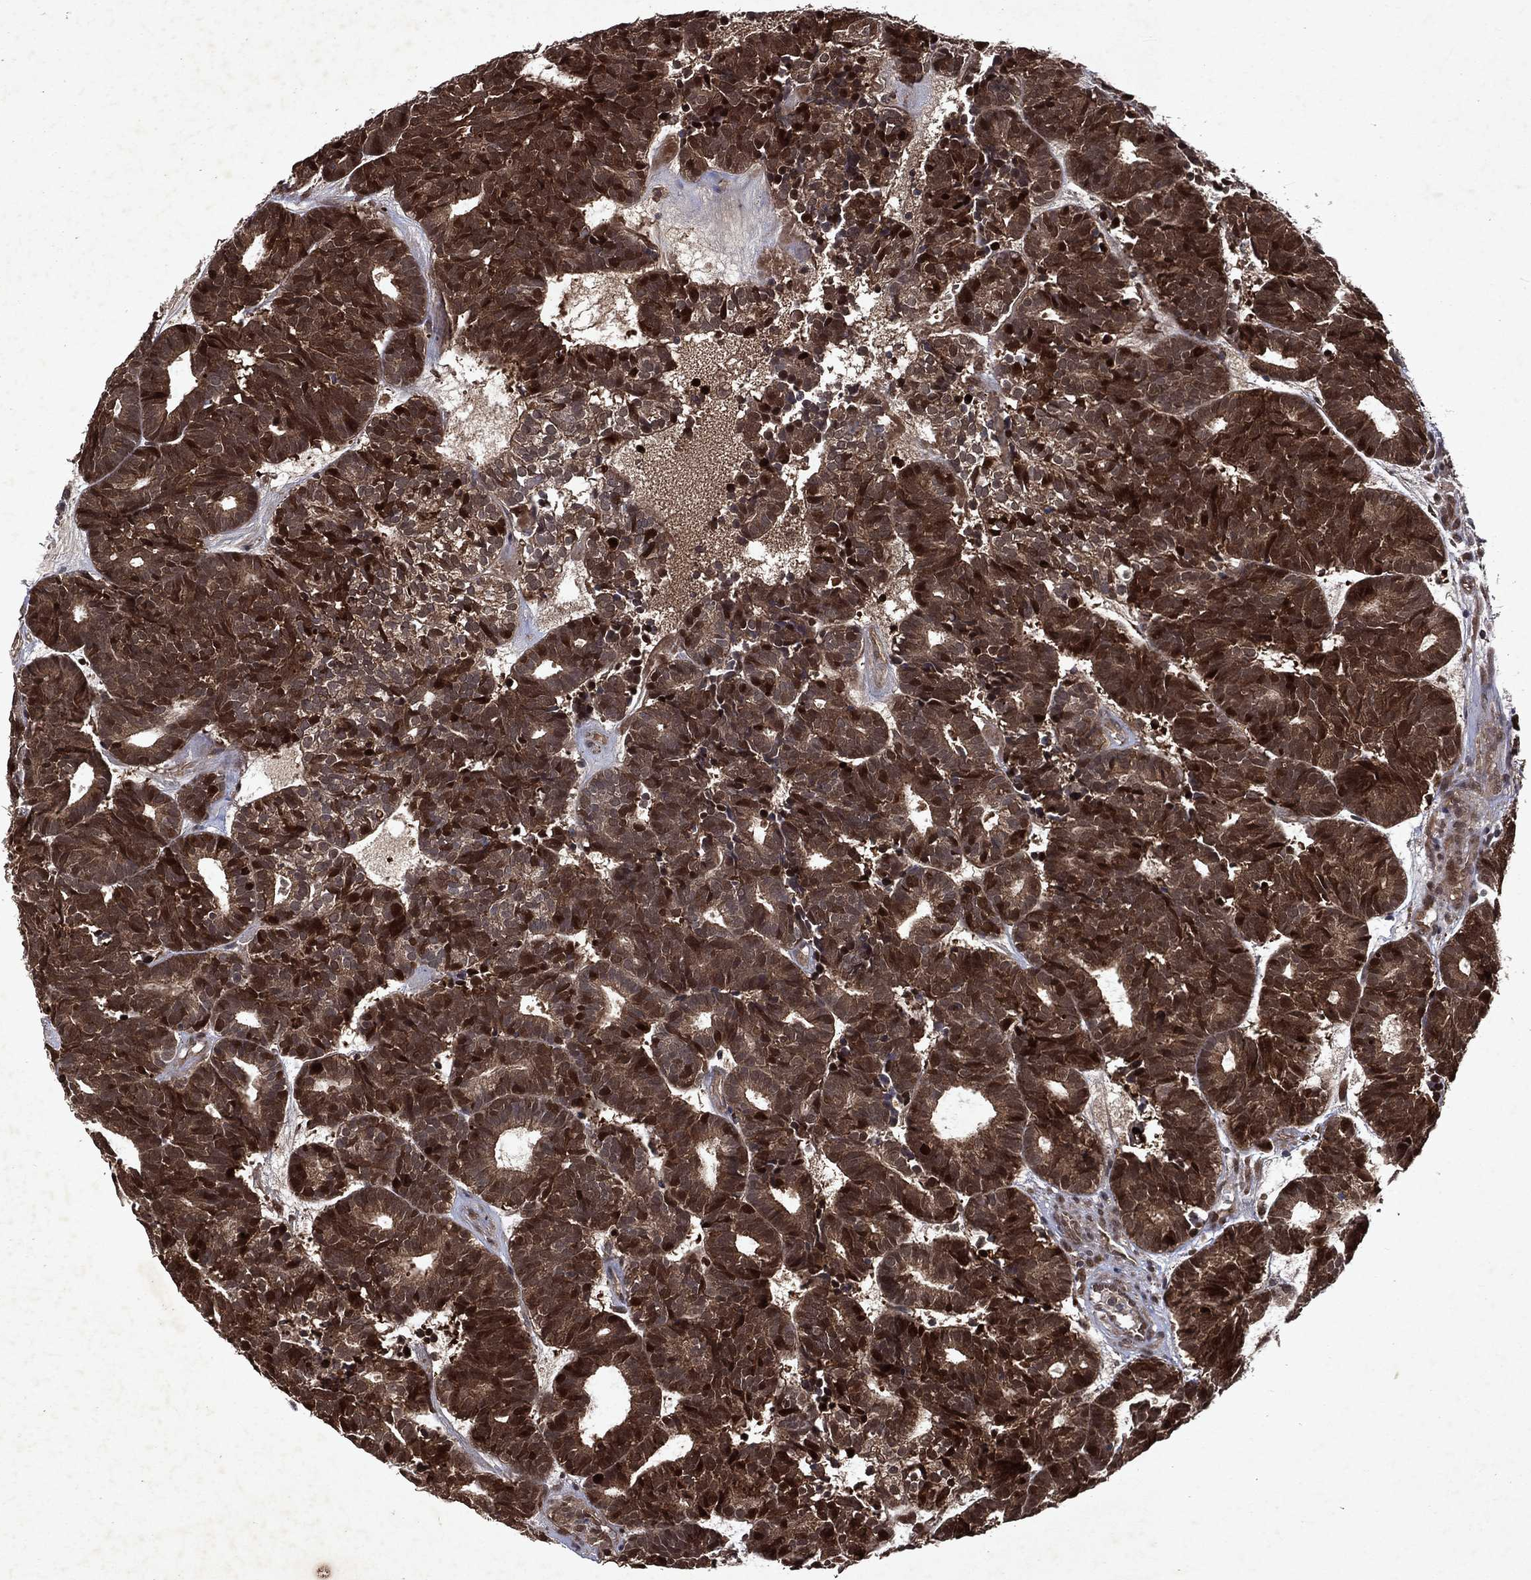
{"staining": {"intensity": "strong", "quantity": ">75%", "location": "cytoplasmic/membranous,nuclear"}, "tissue": "head and neck cancer", "cell_type": "Tumor cells", "image_type": "cancer", "snomed": [{"axis": "morphology", "description": "Adenocarcinoma, NOS"}, {"axis": "topography", "description": "Head-Neck"}], "caption": "This is a micrograph of immunohistochemistry staining of adenocarcinoma (head and neck), which shows strong expression in the cytoplasmic/membranous and nuclear of tumor cells.", "gene": "MTAP", "patient": {"sex": "female", "age": 81}}